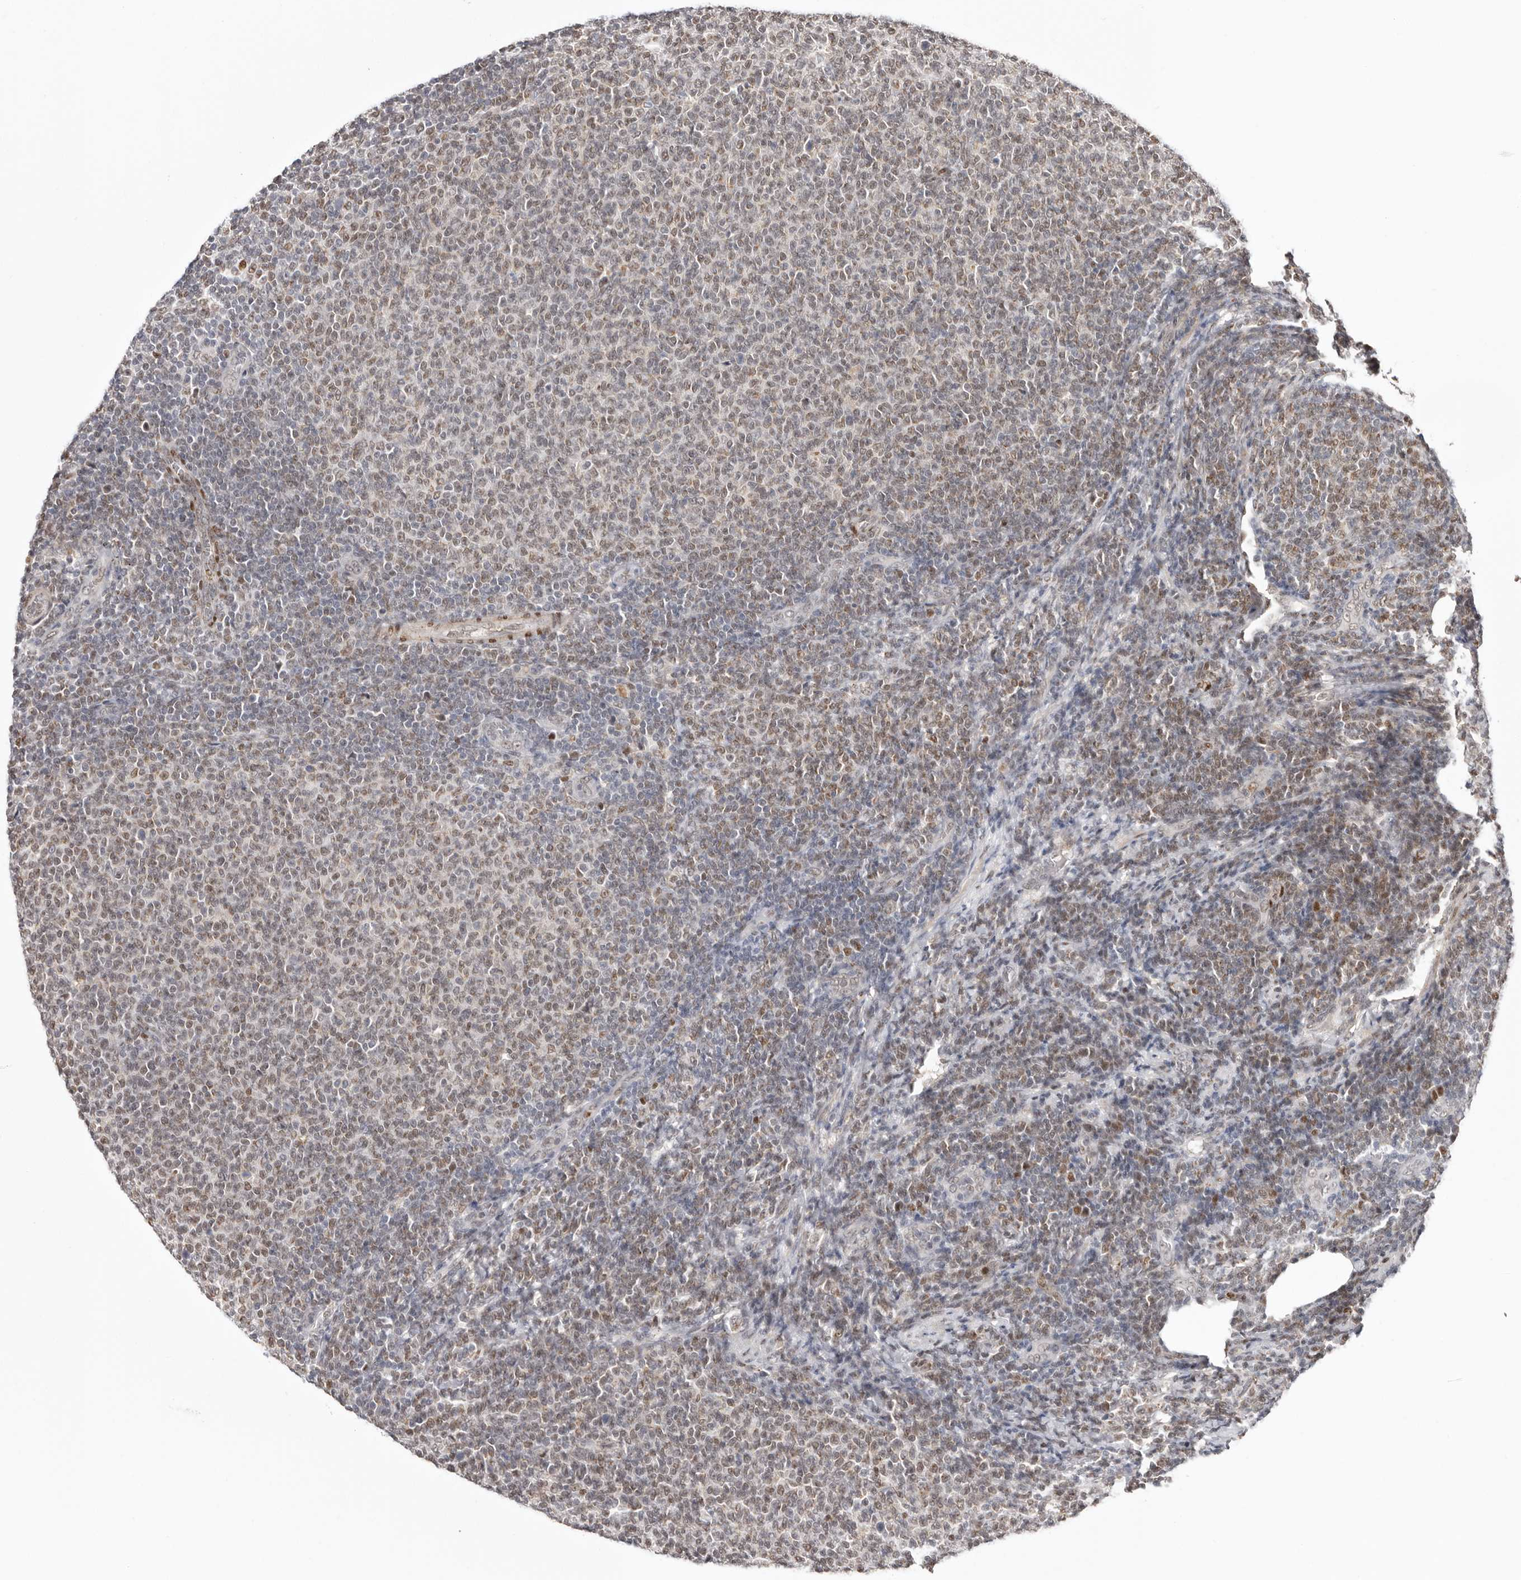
{"staining": {"intensity": "weak", "quantity": "25%-75%", "location": "nuclear"}, "tissue": "lymphoma", "cell_type": "Tumor cells", "image_type": "cancer", "snomed": [{"axis": "morphology", "description": "Malignant lymphoma, non-Hodgkin's type, Low grade"}, {"axis": "topography", "description": "Lymph node"}], "caption": "Malignant lymphoma, non-Hodgkin's type (low-grade) stained for a protein shows weak nuclear positivity in tumor cells.", "gene": "SMAD7", "patient": {"sex": "male", "age": 66}}